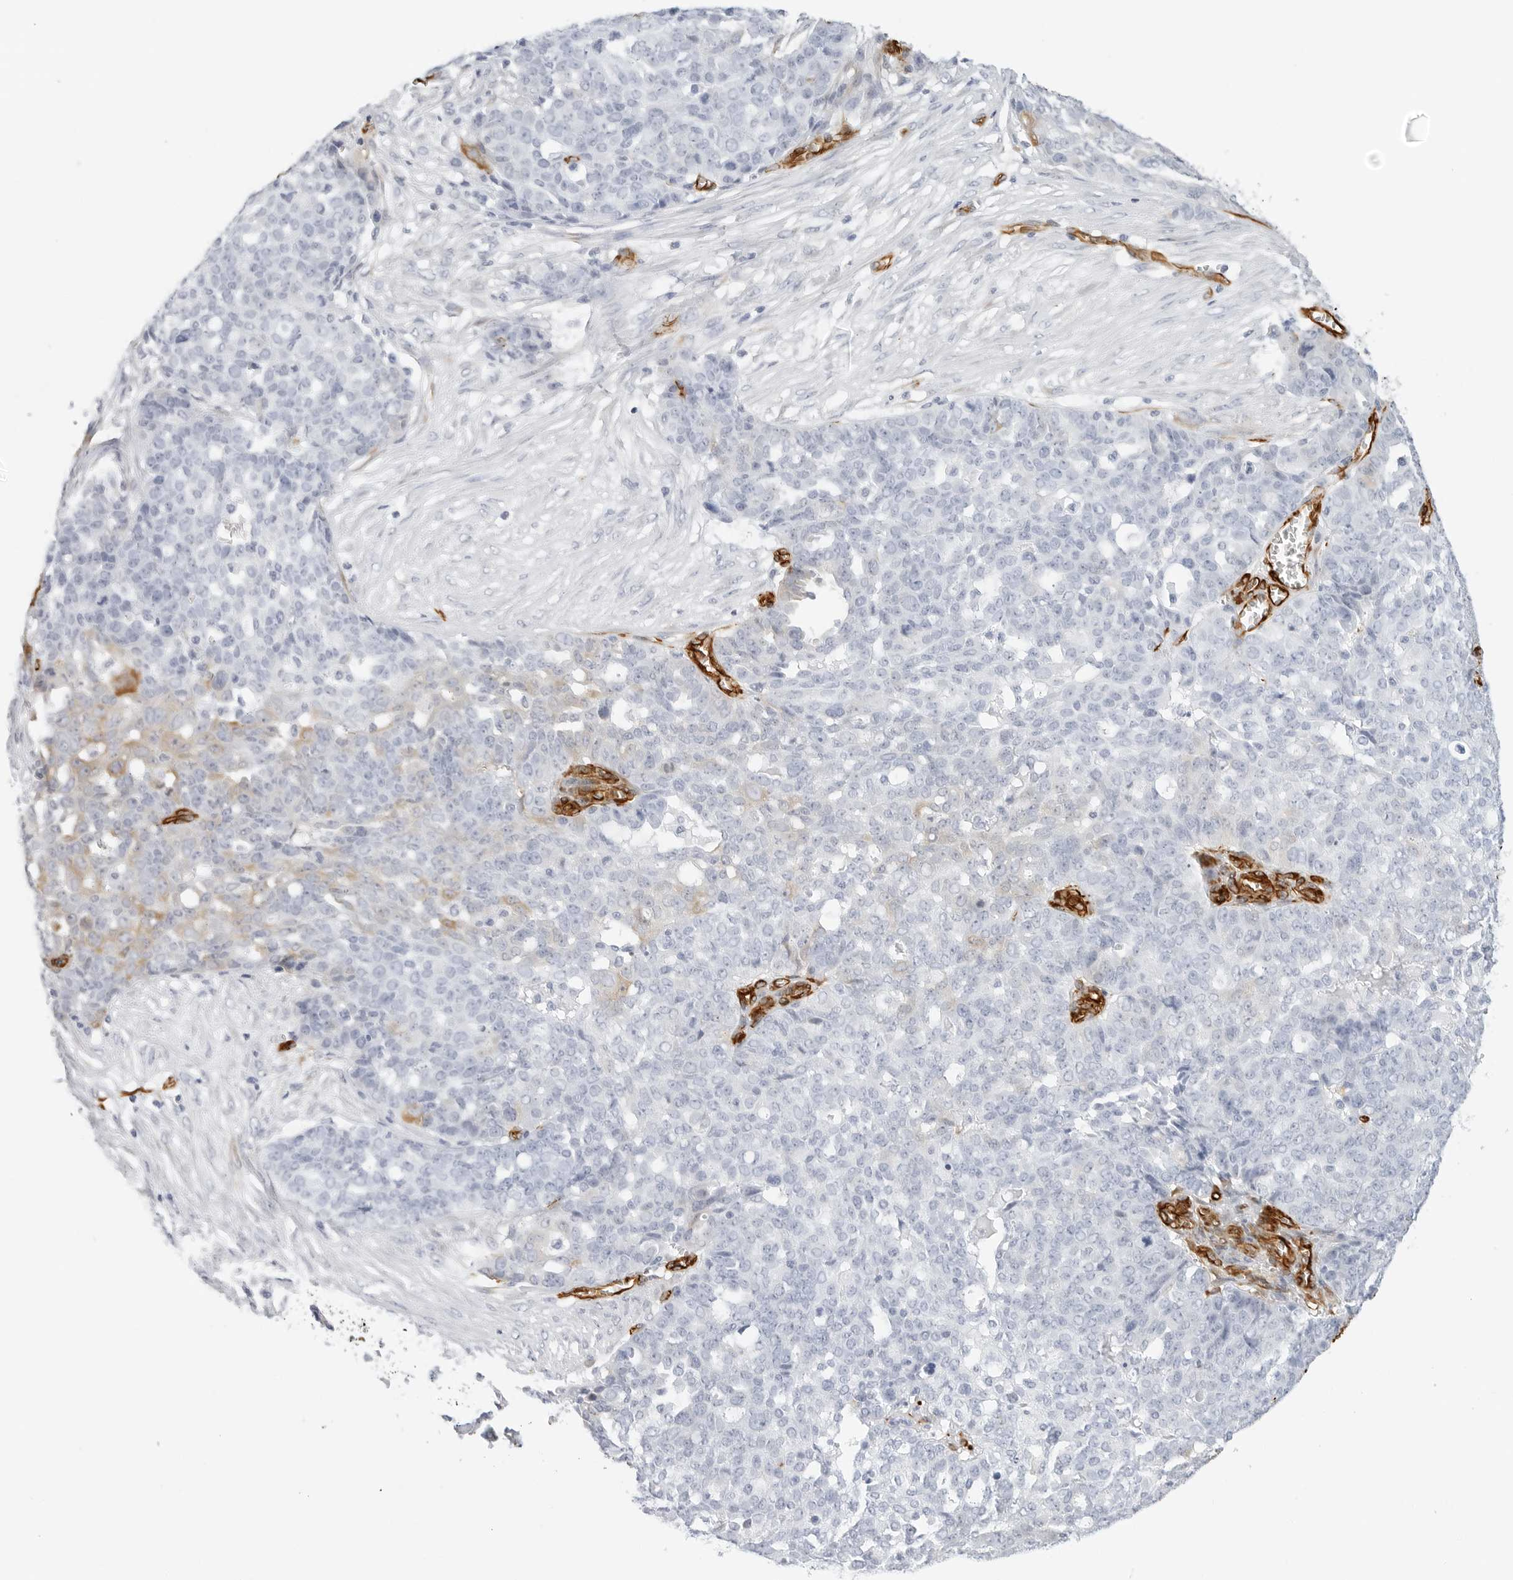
{"staining": {"intensity": "negative", "quantity": "none", "location": "none"}, "tissue": "ovarian cancer", "cell_type": "Tumor cells", "image_type": "cancer", "snomed": [{"axis": "morphology", "description": "Cystadenocarcinoma, serous, NOS"}, {"axis": "topography", "description": "Soft tissue"}, {"axis": "topography", "description": "Ovary"}], "caption": "Micrograph shows no protein staining in tumor cells of serous cystadenocarcinoma (ovarian) tissue. (Stains: DAB immunohistochemistry with hematoxylin counter stain, Microscopy: brightfield microscopy at high magnification).", "gene": "NES", "patient": {"sex": "female", "age": 57}}